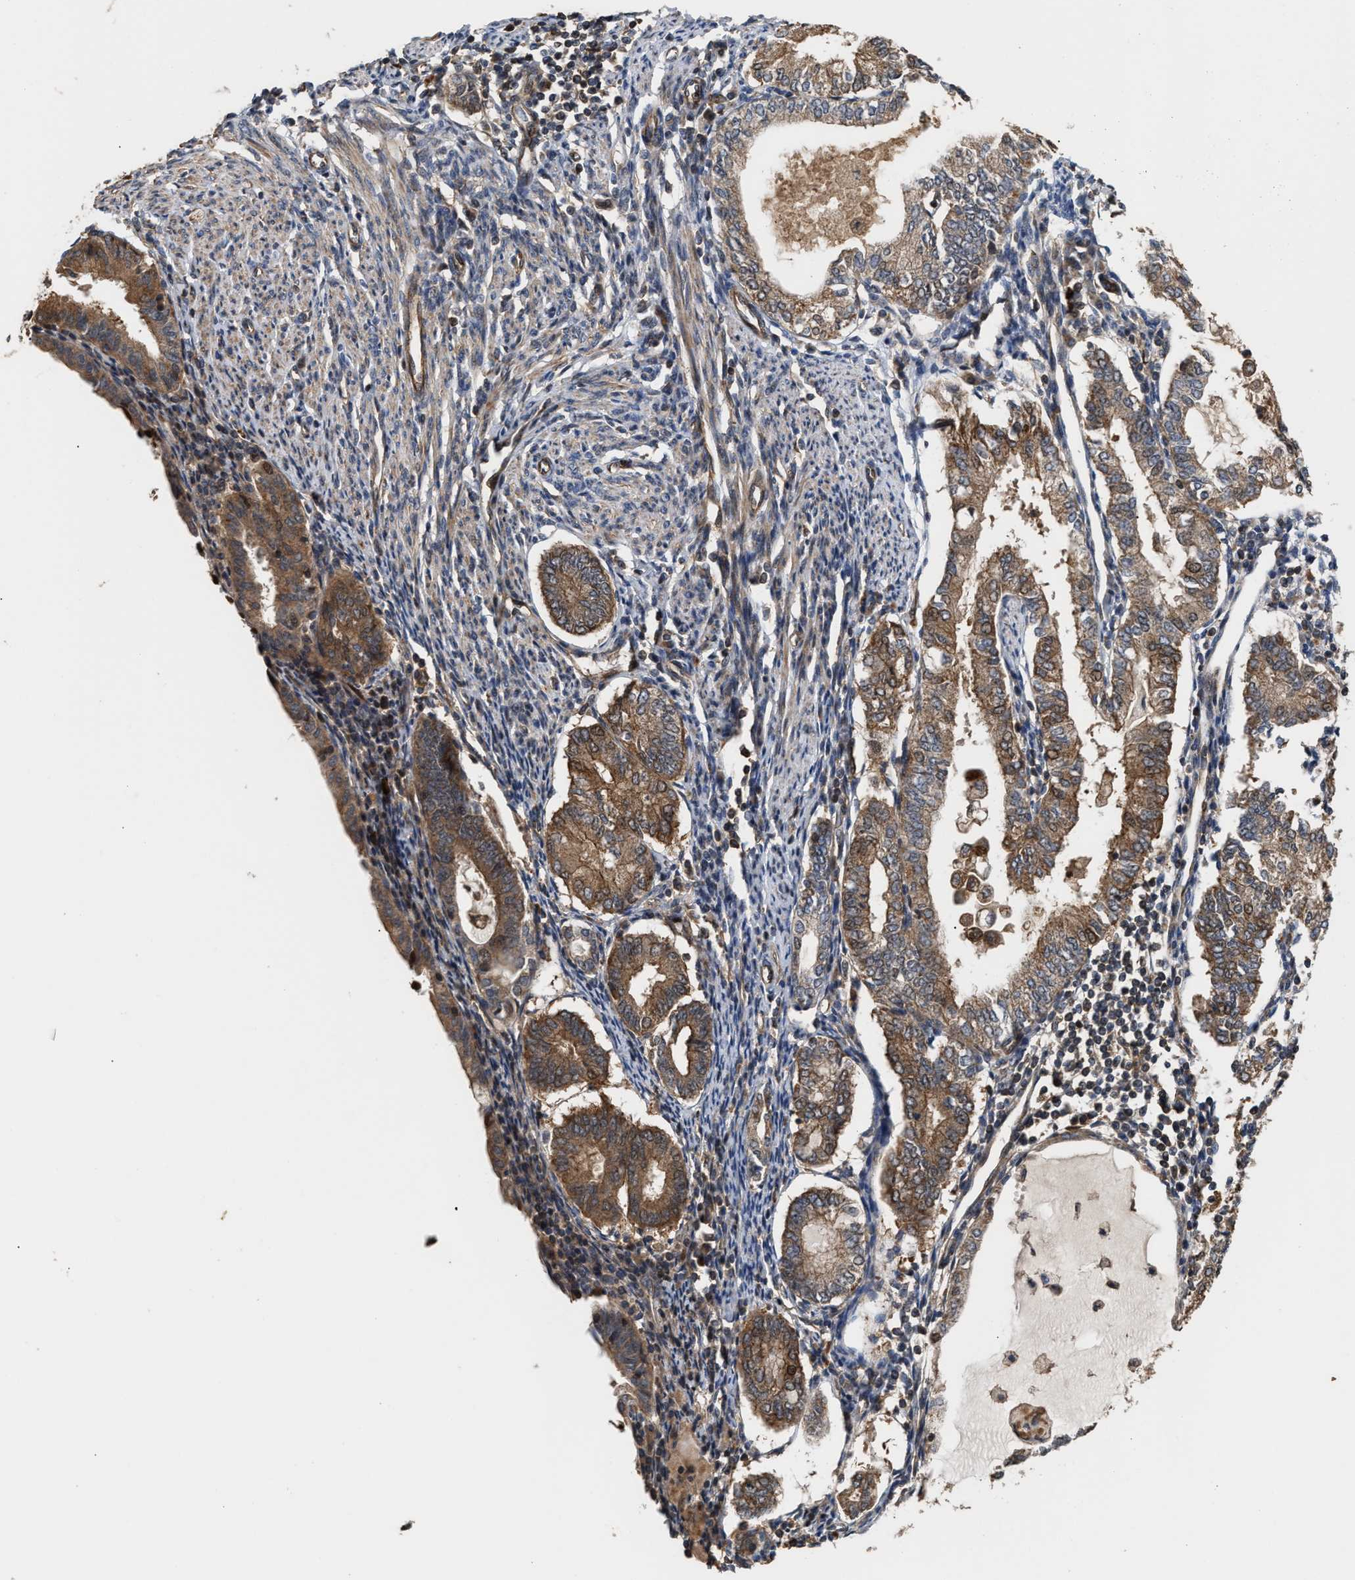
{"staining": {"intensity": "moderate", "quantity": ">75%", "location": "cytoplasmic/membranous"}, "tissue": "endometrial cancer", "cell_type": "Tumor cells", "image_type": "cancer", "snomed": [{"axis": "morphology", "description": "Adenocarcinoma, NOS"}, {"axis": "topography", "description": "Endometrium"}], "caption": "This photomicrograph exhibits immunohistochemistry (IHC) staining of endometrial cancer (adenocarcinoma), with medium moderate cytoplasmic/membranous expression in approximately >75% of tumor cells.", "gene": "STAU1", "patient": {"sex": "female", "age": 86}}